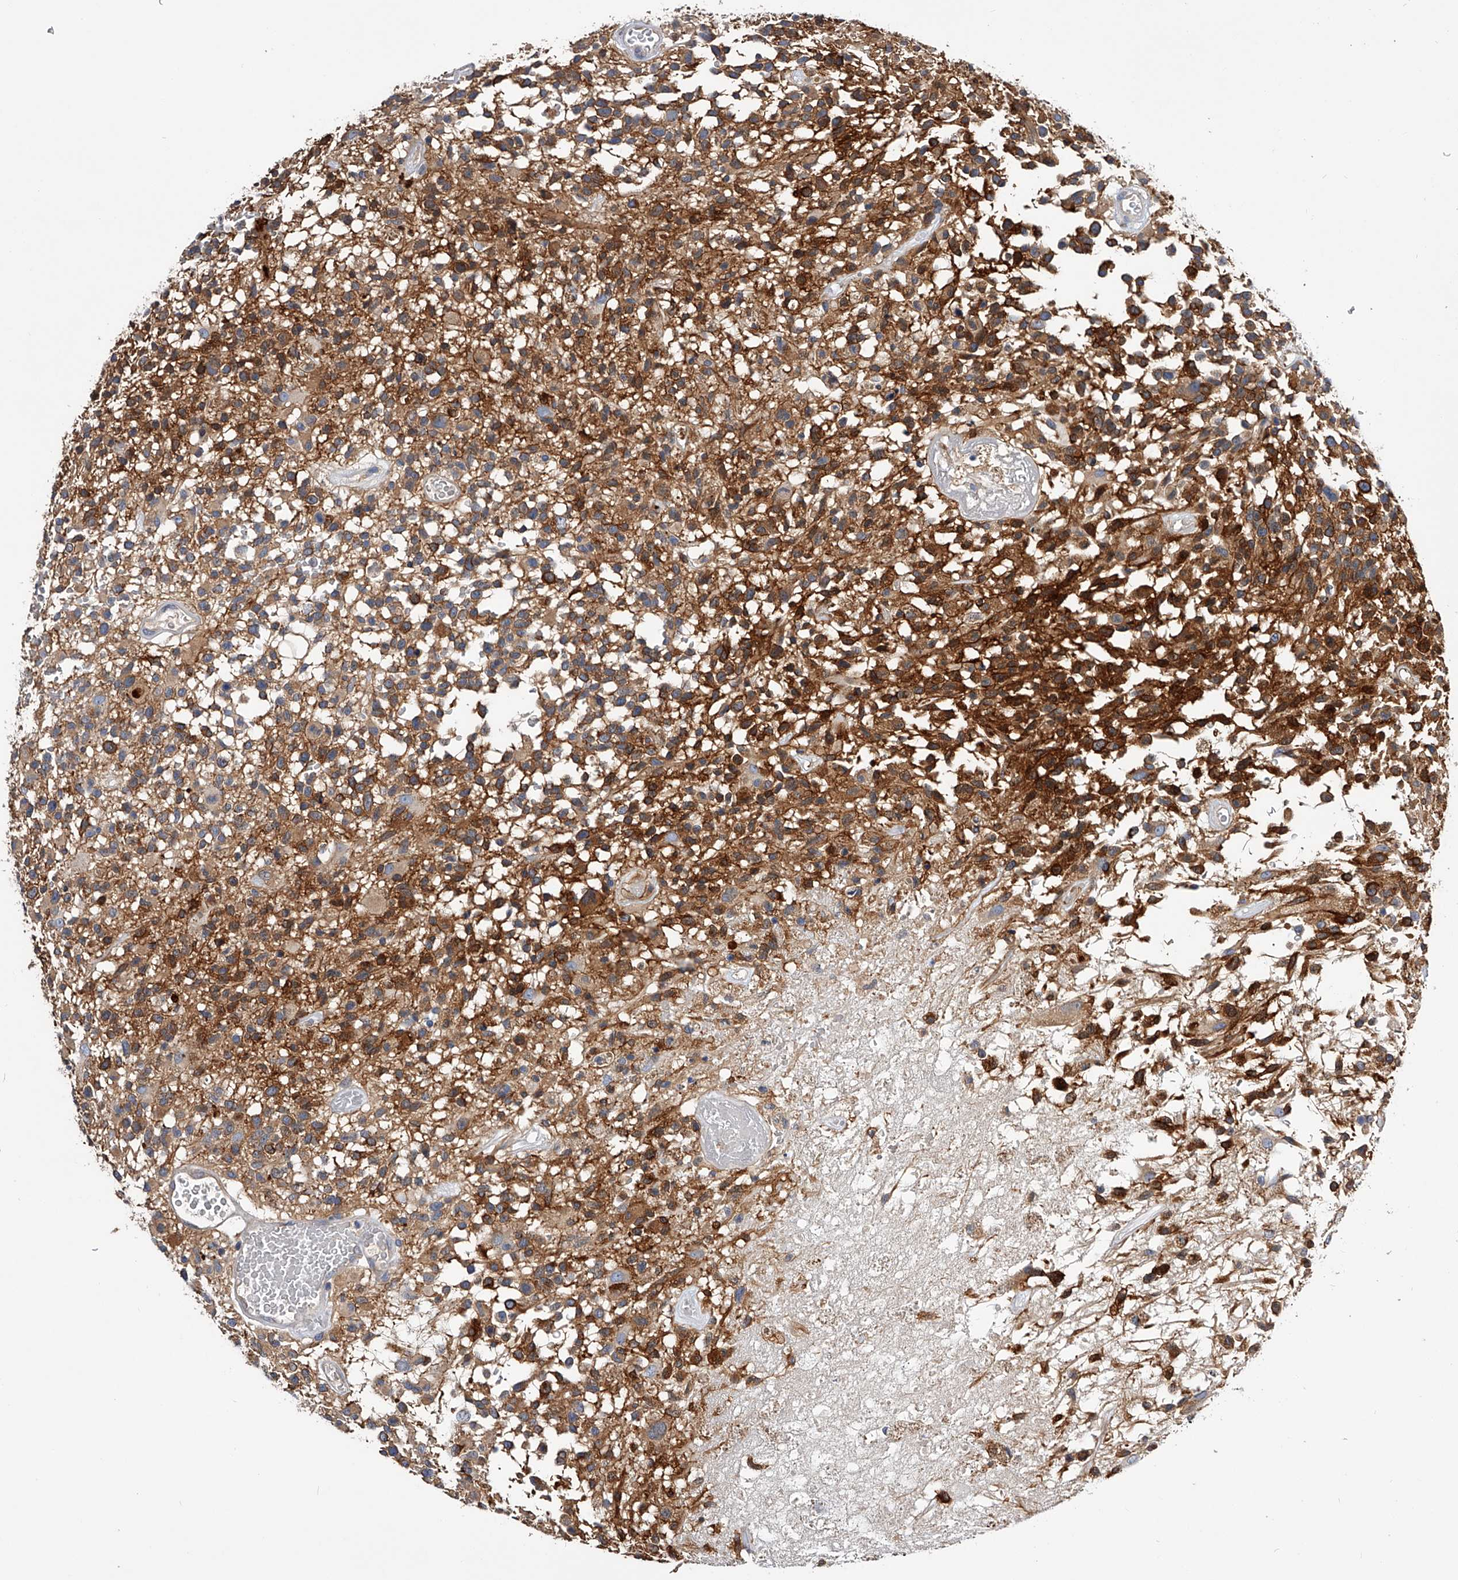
{"staining": {"intensity": "strong", "quantity": ">75%", "location": "cytoplasmic/membranous"}, "tissue": "glioma", "cell_type": "Tumor cells", "image_type": "cancer", "snomed": [{"axis": "morphology", "description": "Glioma, malignant, High grade"}, {"axis": "morphology", "description": "Glioblastoma, NOS"}, {"axis": "topography", "description": "Brain"}], "caption": "Glioblastoma was stained to show a protein in brown. There is high levels of strong cytoplasmic/membranous expression in about >75% of tumor cells. The protein of interest is shown in brown color, while the nuclei are stained blue.", "gene": "ARL4C", "patient": {"sex": "male", "age": 60}}